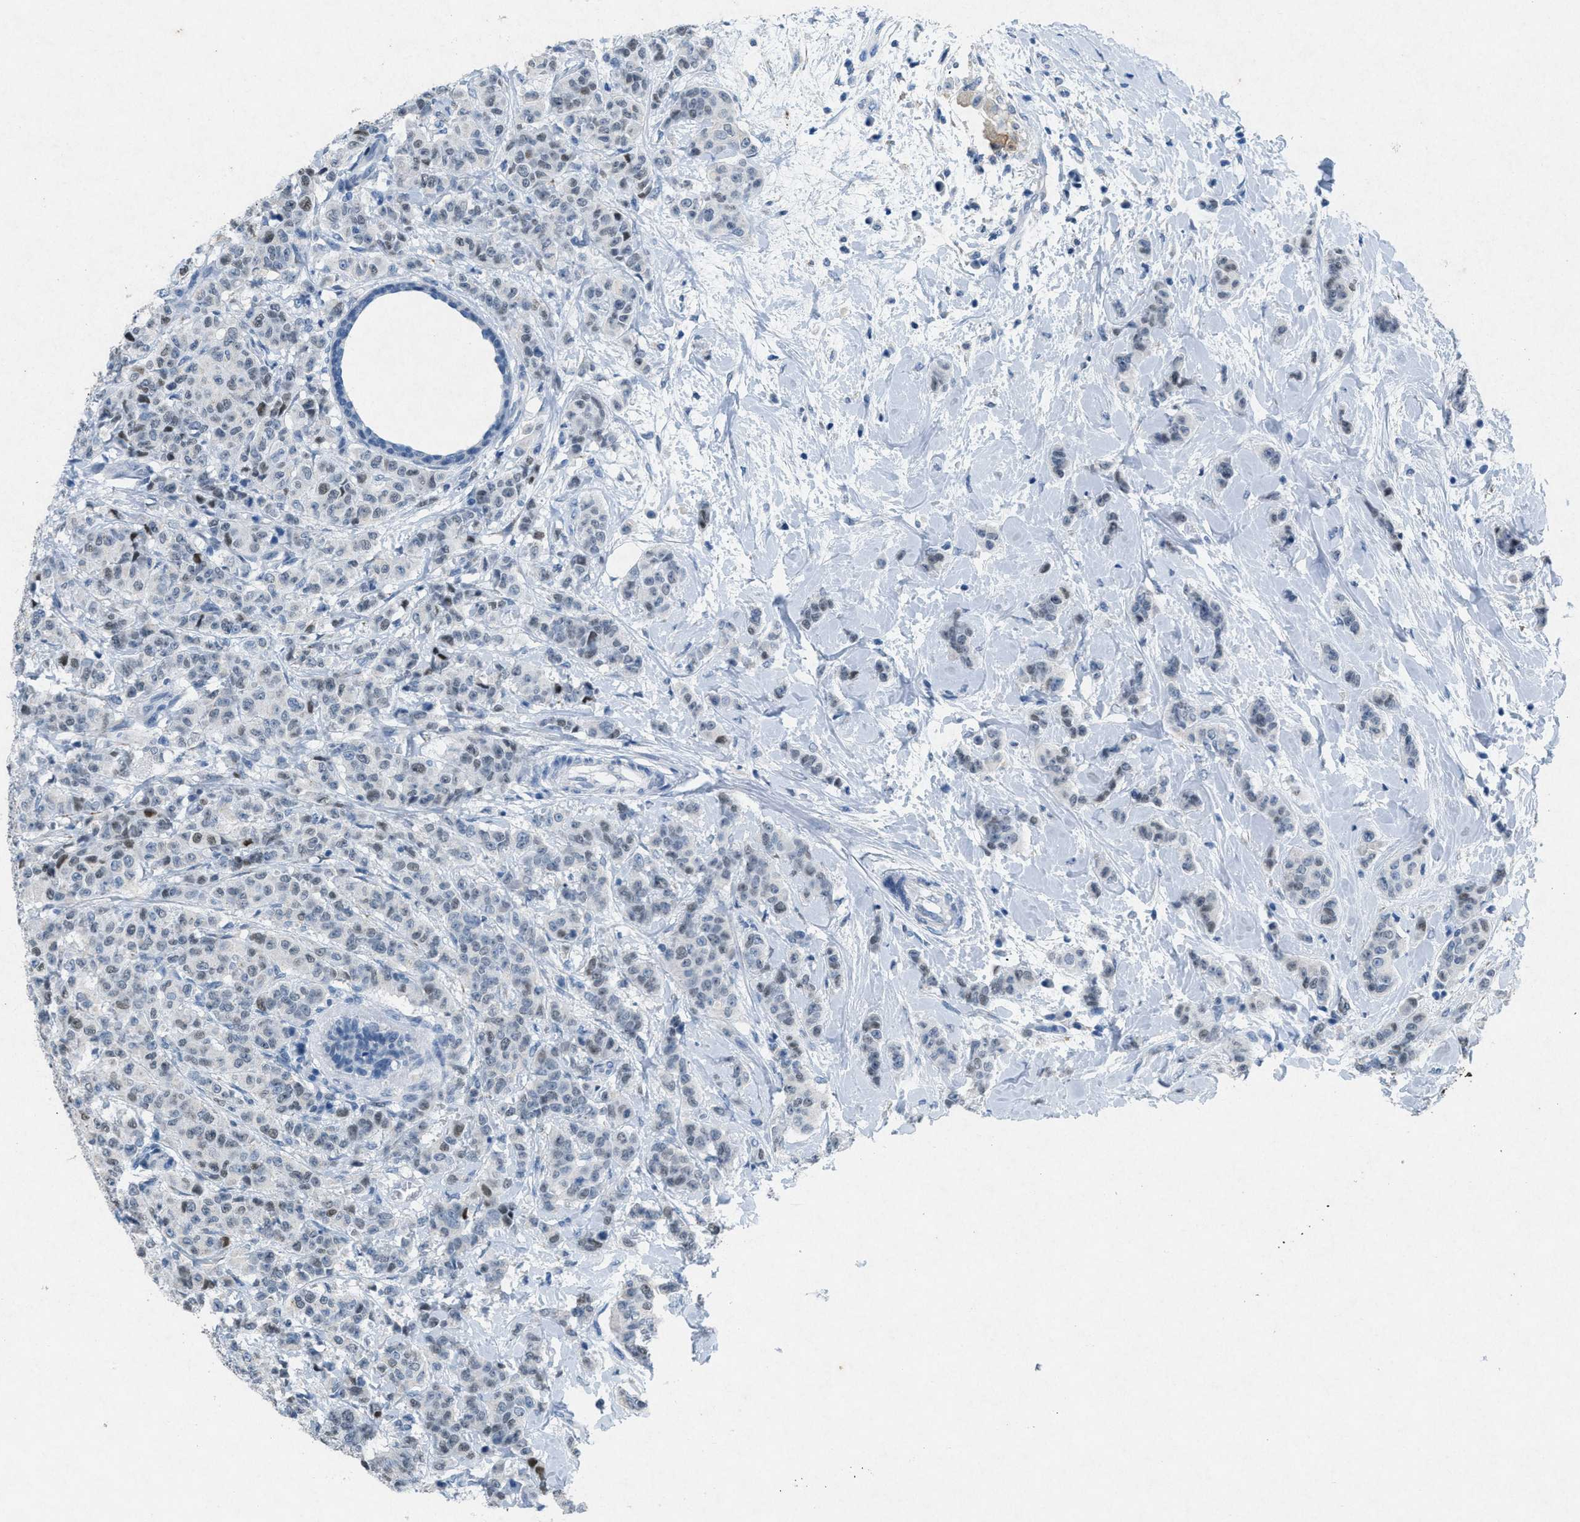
{"staining": {"intensity": "negative", "quantity": "none", "location": "none"}, "tissue": "breast cancer", "cell_type": "Tumor cells", "image_type": "cancer", "snomed": [{"axis": "morphology", "description": "Normal tissue, NOS"}, {"axis": "morphology", "description": "Duct carcinoma"}, {"axis": "topography", "description": "Breast"}], "caption": "Micrograph shows no significant protein expression in tumor cells of breast cancer (invasive ductal carcinoma).", "gene": "TASOR", "patient": {"sex": "female", "age": 40}}